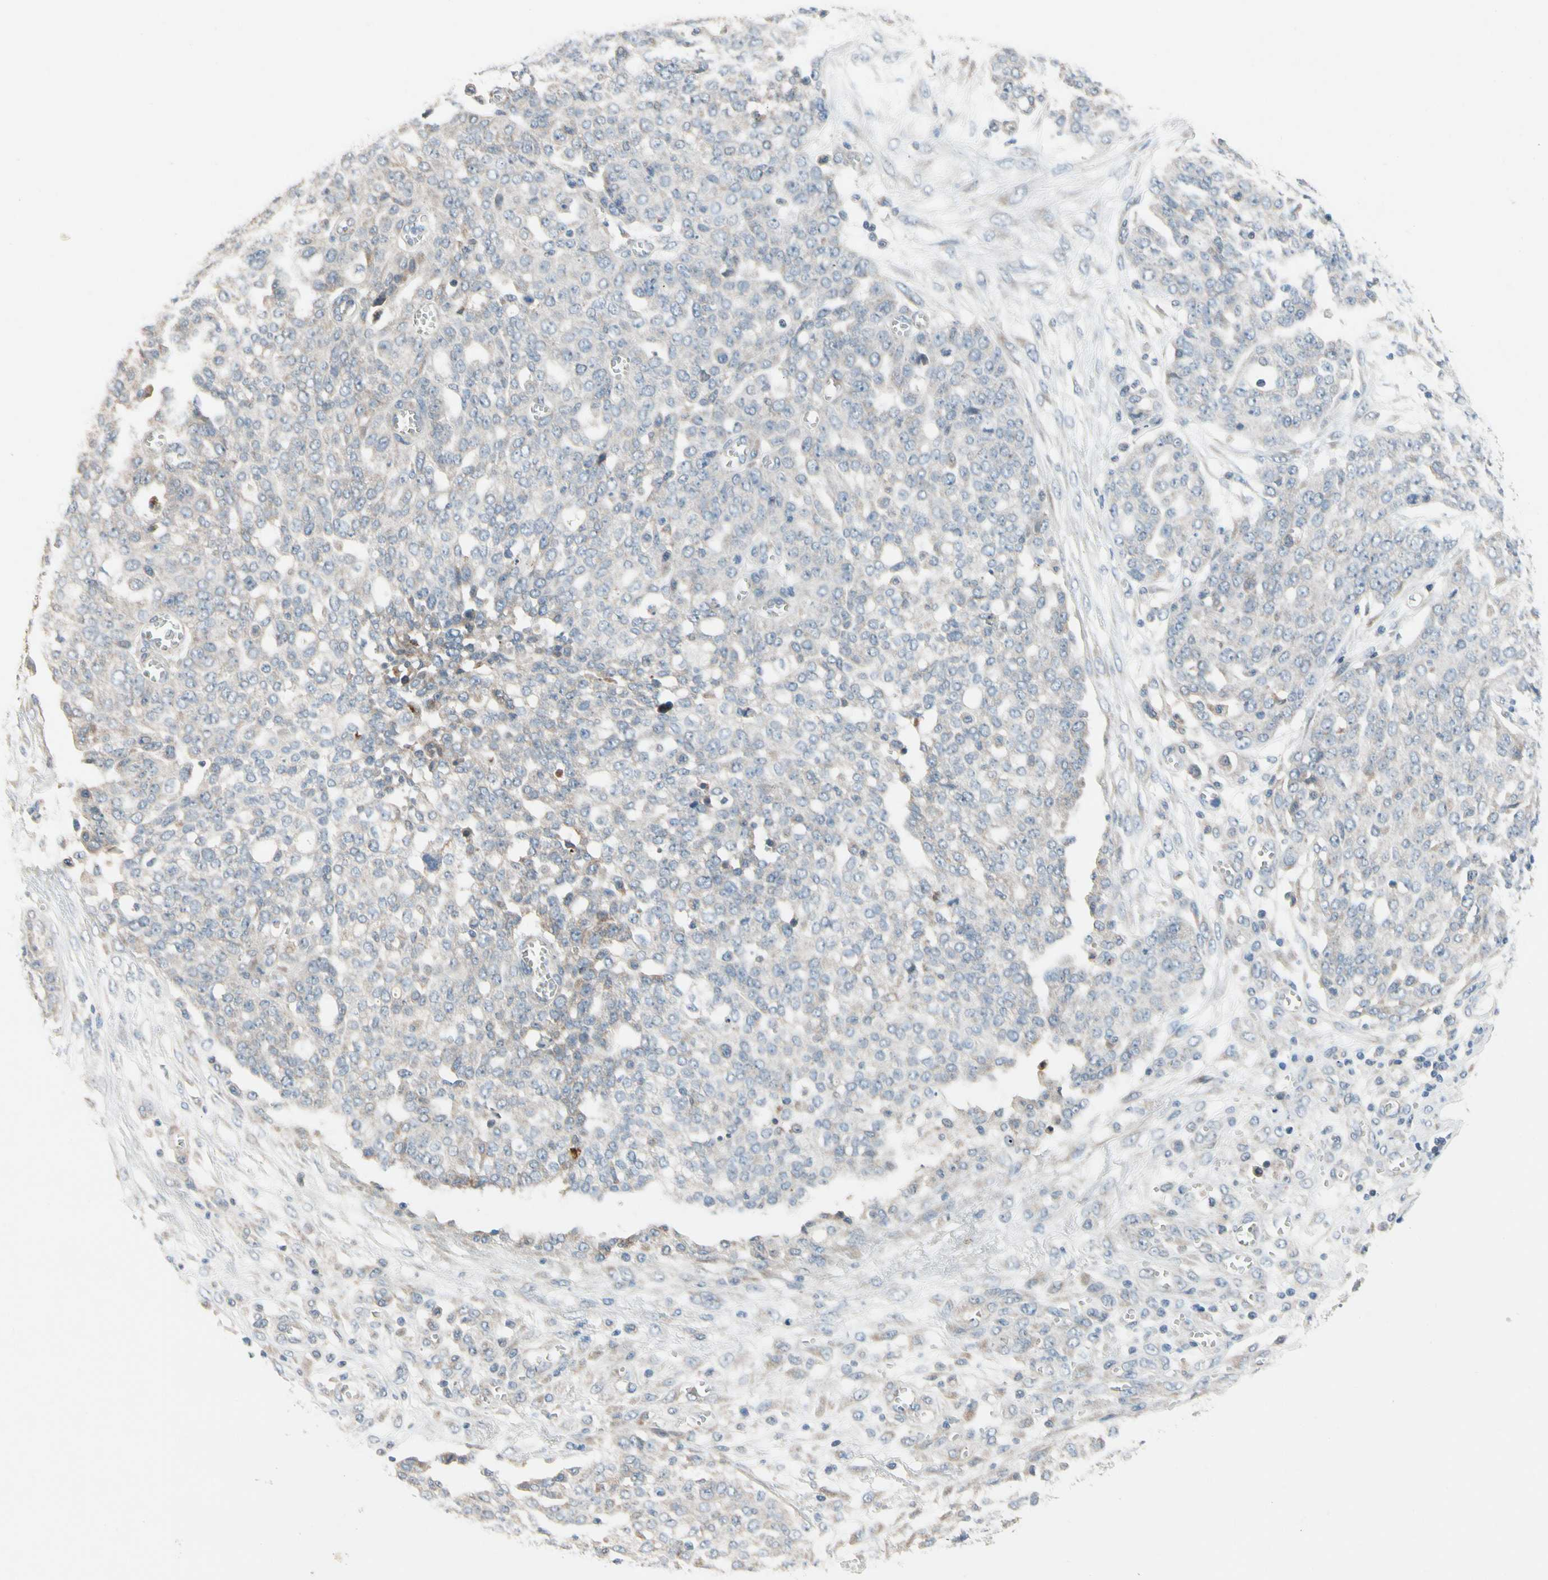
{"staining": {"intensity": "weak", "quantity": "25%-75%", "location": "cytoplasmic/membranous"}, "tissue": "ovarian cancer", "cell_type": "Tumor cells", "image_type": "cancer", "snomed": [{"axis": "morphology", "description": "Cystadenocarcinoma, serous, NOS"}, {"axis": "topography", "description": "Soft tissue"}, {"axis": "topography", "description": "Ovary"}], "caption": "There is low levels of weak cytoplasmic/membranous positivity in tumor cells of ovarian serous cystadenocarcinoma, as demonstrated by immunohistochemical staining (brown color).", "gene": "PIP5K1B", "patient": {"sex": "female", "age": 57}}